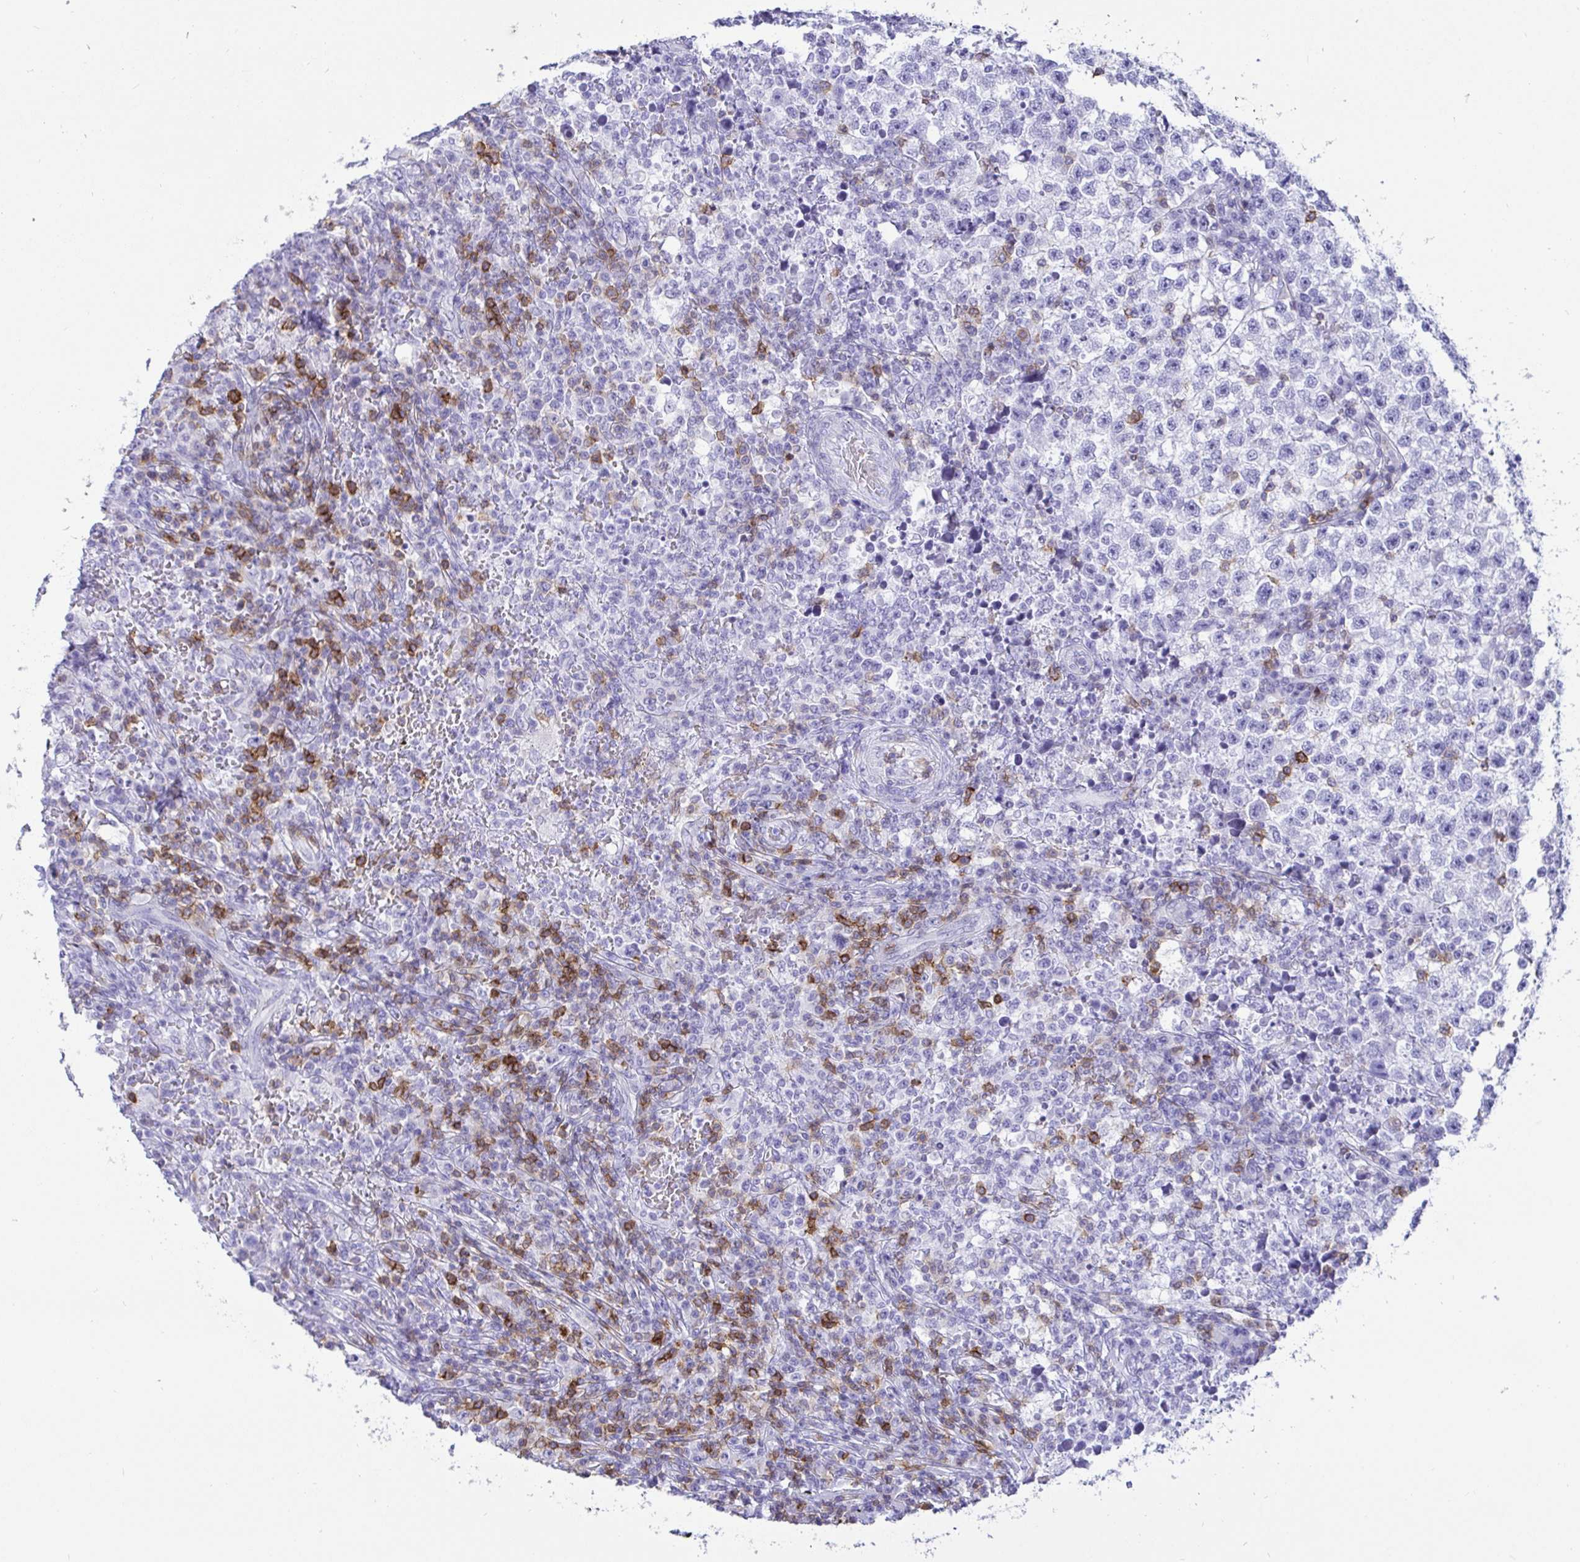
{"staining": {"intensity": "negative", "quantity": "none", "location": "none"}, "tissue": "testis cancer", "cell_type": "Tumor cells", "image_type": "cancer", "snomed": [{"axis": "morphology", "description": "Seminoma, NOS"}, {"axis": "topography", "description": "Testis"}], "caption": "Tumor cells show no significant staining in testis cancer (seminoma).", "gene": "CD5", "patient": {"sex": "male", "age": 22}}